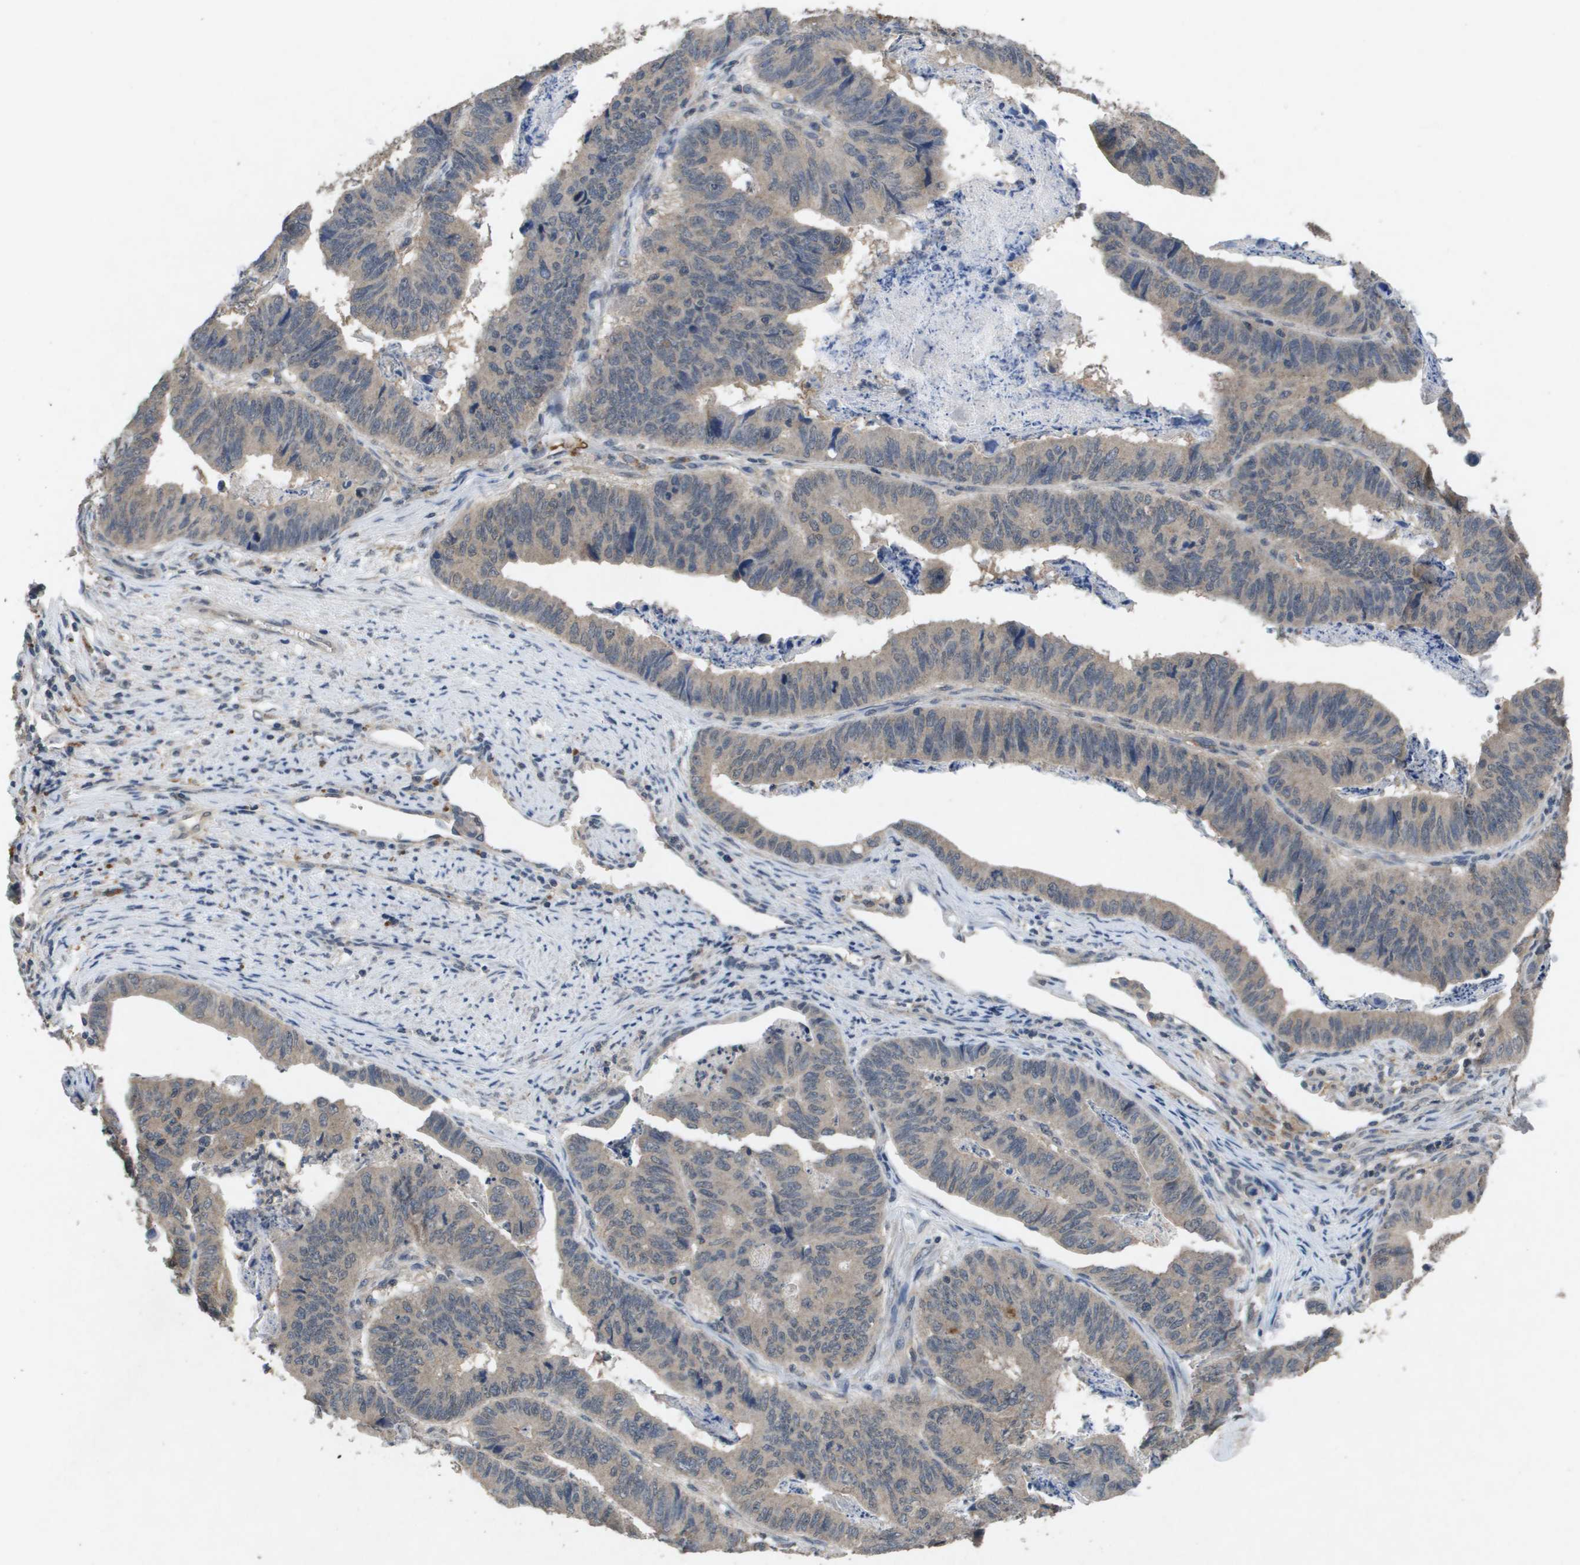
{"staining": {"intensity": "weak", "quantity": ">75%", "location": "cytoplasmic/membranous"}, "tissue": "stomach cancer", "cell_type": "Tumor cells", "image_type": "cancer", "snomed": [{"axis": "morphology", "description": "Adenocarcinoma, NOS"}, {"axis": "topography", "description": "Stomach, lower"}], "caption": "Immunohistochemical staining of stomach cancer (adenocarcinoma) demonstrates weak cytoplasmic/membranous protein expression in about >75% of tumor cells.", "gene": "PROC", "patient": {"sex": "male", "age": 77}}